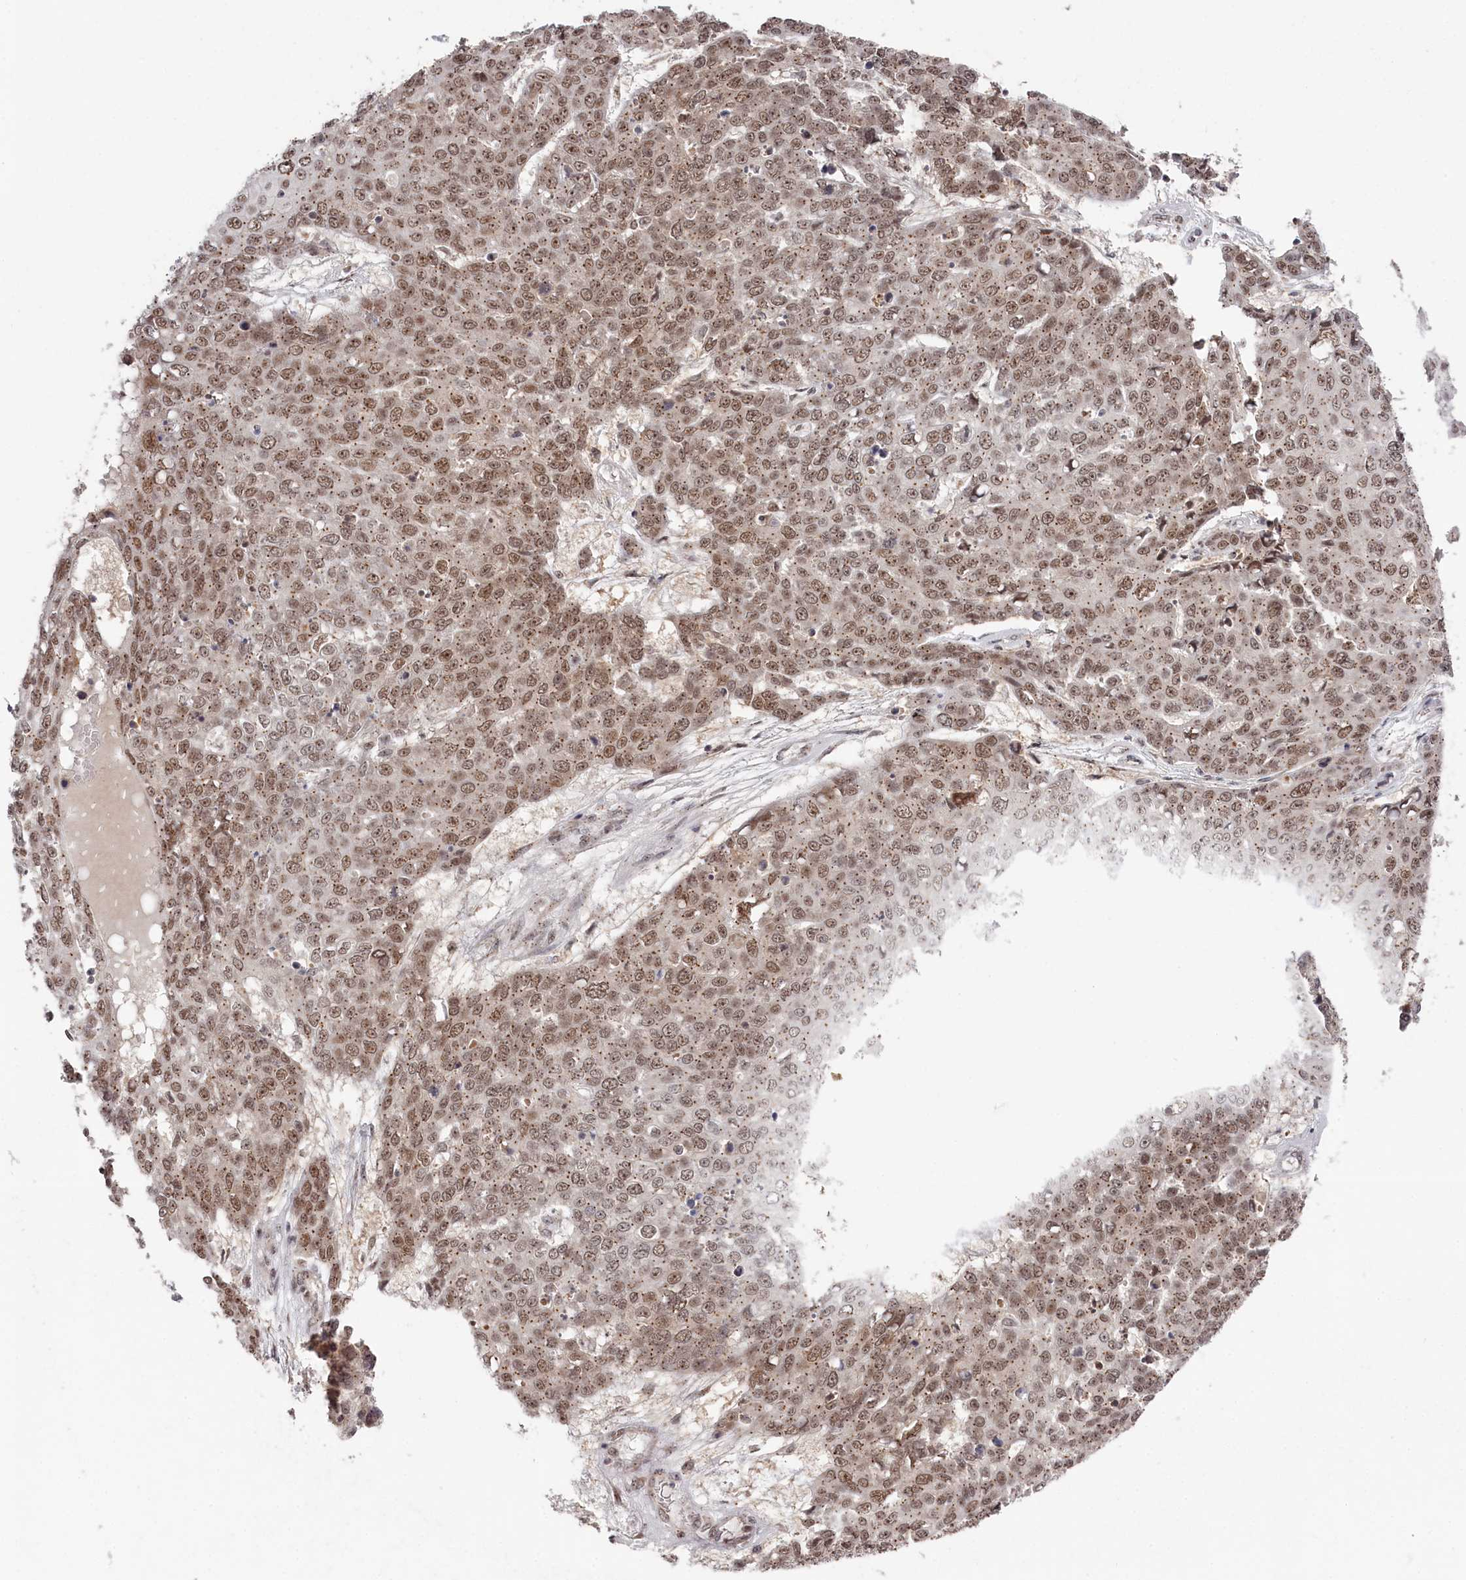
{"staining": {"intensity": "moderate", "quantity": ">75%", "location": "nuclear"}, "tissue": "skin cancer", "cell_type": "Tumor cells", "image_type": "cancer", "snomed": [{"axis": "morphology", "description": "Squamous cell carcinoma, NOS"}, {"axis": "topography", "description": "Skin"}], "caption": "There is medium levels of moderate nuclear positivity in tumor cells of skin cancer (squamous cell carcinoma), as demonstrated by immunohistochemical staining (brown color).", "gene": "EXOSC1", "patient": {"sex": "male", "age": 71}}